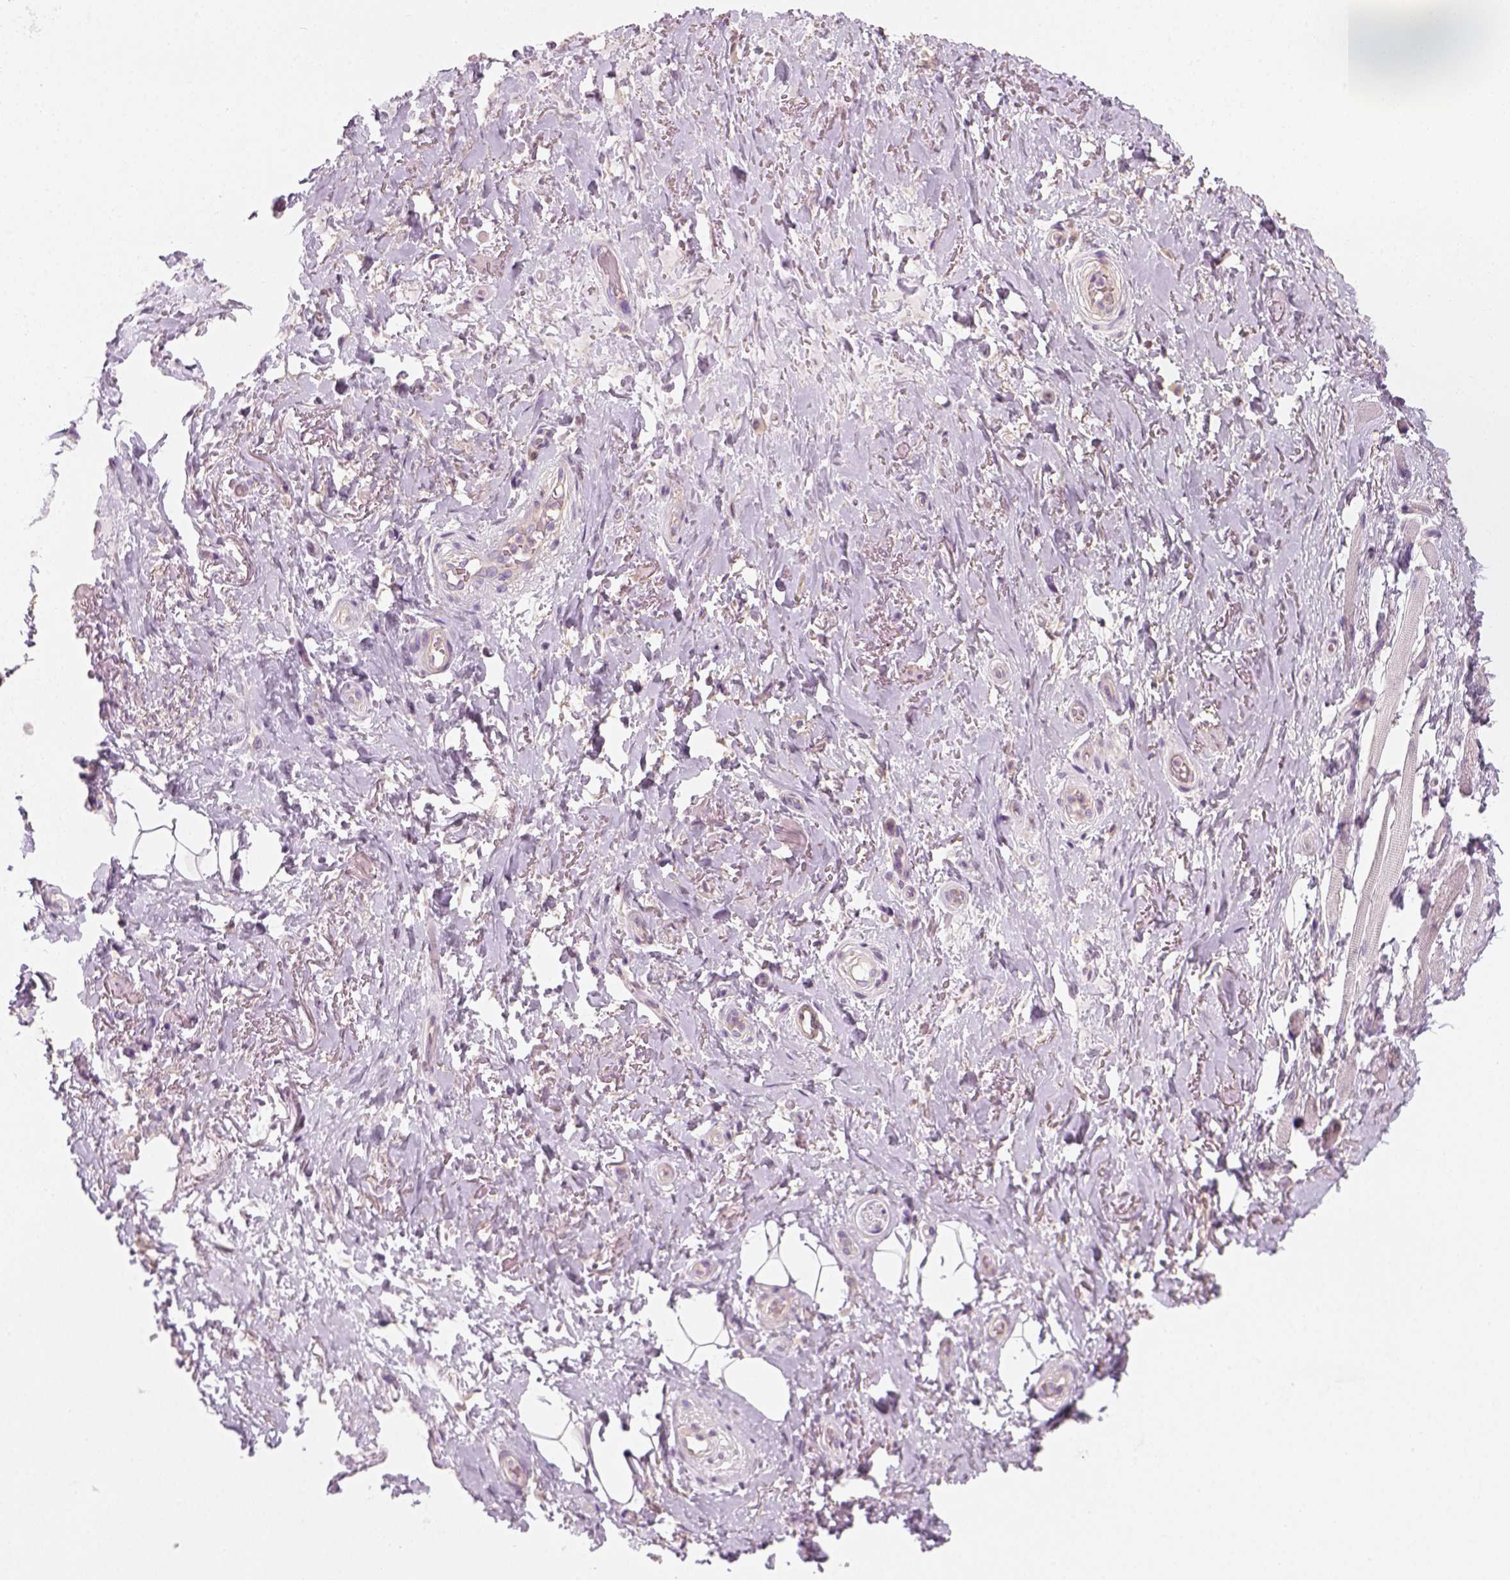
{"staining": {"intensity": "negative", "quantity": "none", "location": "none"}, "tissue": "adipose tissue", "cell_type": "Adipocytes", "image_type": "normal", "snomed": [{"axis": "morphology", "description": "Normal tissue, NOS"}, {"axis": "topography", "description": "Anal"}, {"axis": "topography", "description": "Peripheral nerve tissue"}], "caption": "There is no significant expression in adipocytes of adipose tissue. (DAB IHC visualized using brightfield microscopy, high magnification).", "gene": "EPHB1", "patient": {"sex": "male", "age": 53}}